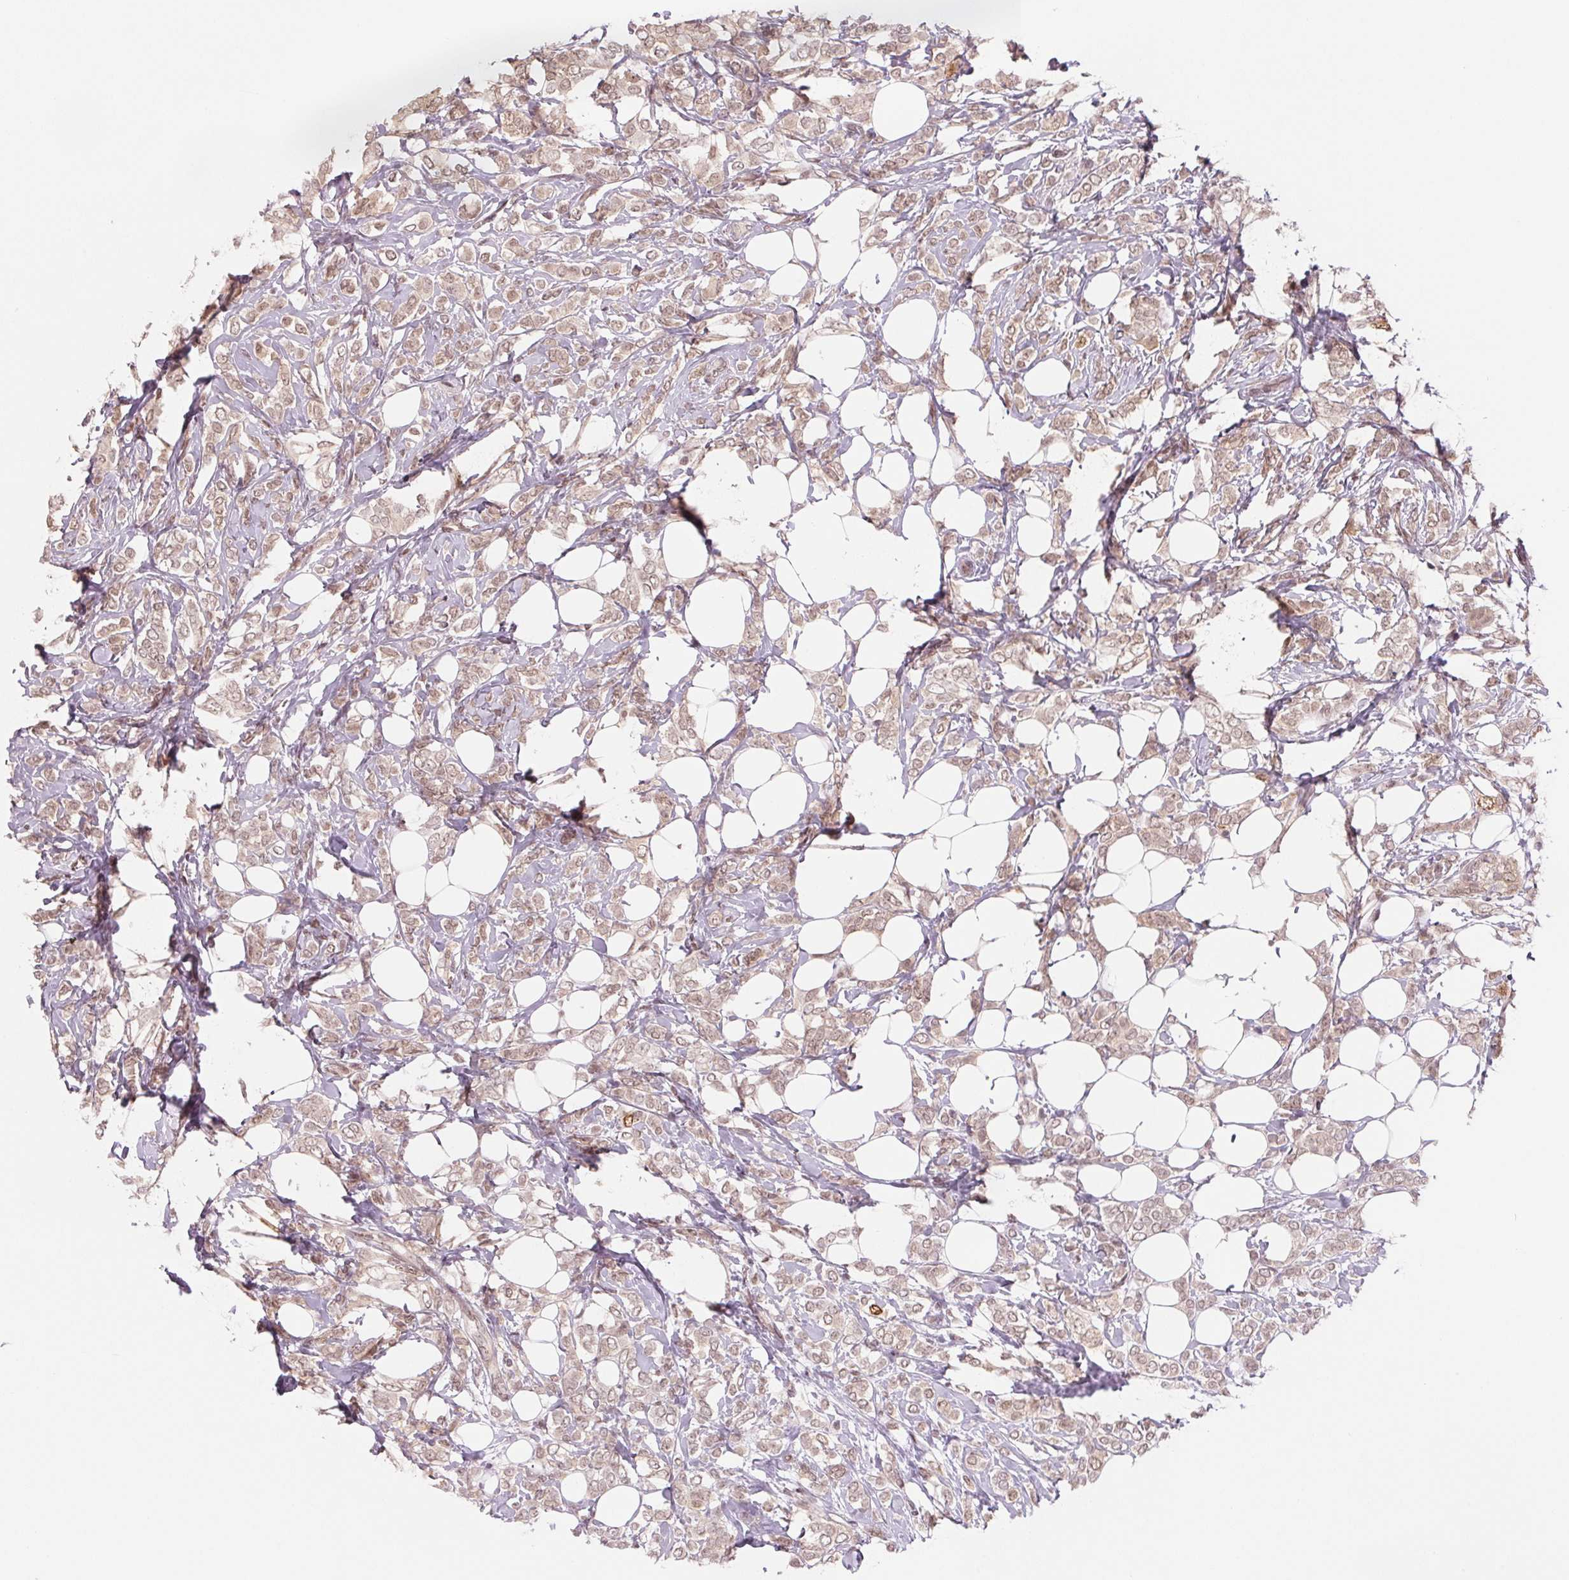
{"staining": {"intensity": "weak", "quantity": ">75%", "location": "cytoplasmic/membranous,nuclear"}, "tissue": "breast cancer", "cell_type": "Tumor cells", "image_type": "cancer", "snomed": [{"axis": "morphology", "description": "Lobular carcinoma"}, {"axis": "topography", "description": "Breast"}], "caption": "Immunohistochemistry (IHC) photomicrograph of neoplastic tissue: breast cancer (lobular carcinoma) stained using immunohistochemistry exhibits low levels of weak protein expression localized specifically in the cytoplasmic/membranous and nuclear of tumor cells, appearing as a cytoplasmic/membranous and nuclear brown color.", "gene": "DNAJB6", "patient": {"sex": "female", "age": 49}}